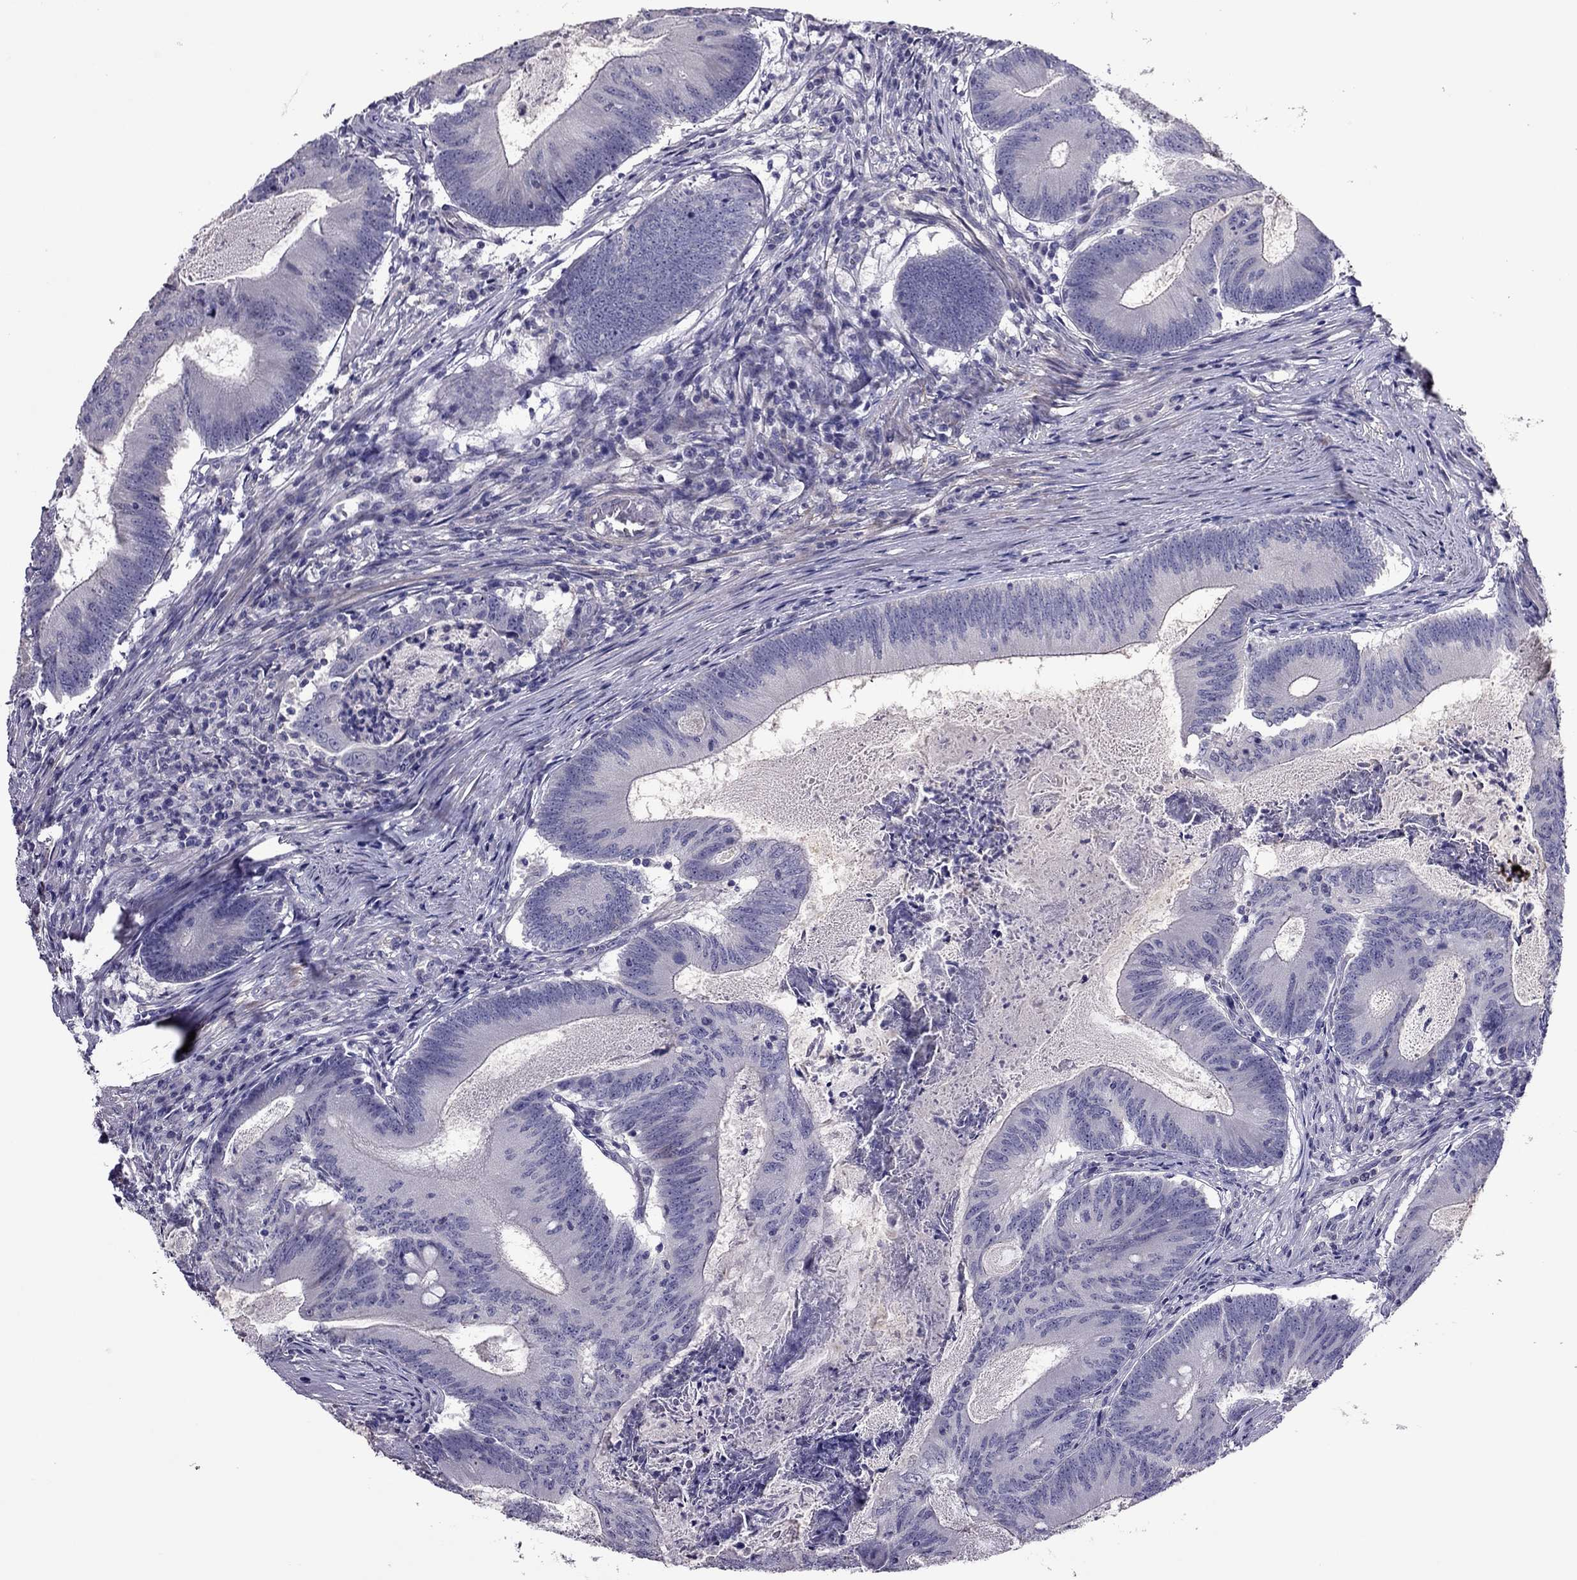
{"staining": {"intensity": "negative", "quantity": "none", "location": "none"}, "tissue": "colorectal cancer", "cell_type": "Tumor cells", "image_type": "cancer", "snomed": [{"axis": "morphology", "description": "Adenocarcinoma, NOS"}, {"axis": "topography", "description": "Colon"}], "caption": "IHC of colorectal adenocarcinoma shows no expression in tumor cells.", "gene": "SLC16A8", "patient": {"sex": "female", "age": 70}}